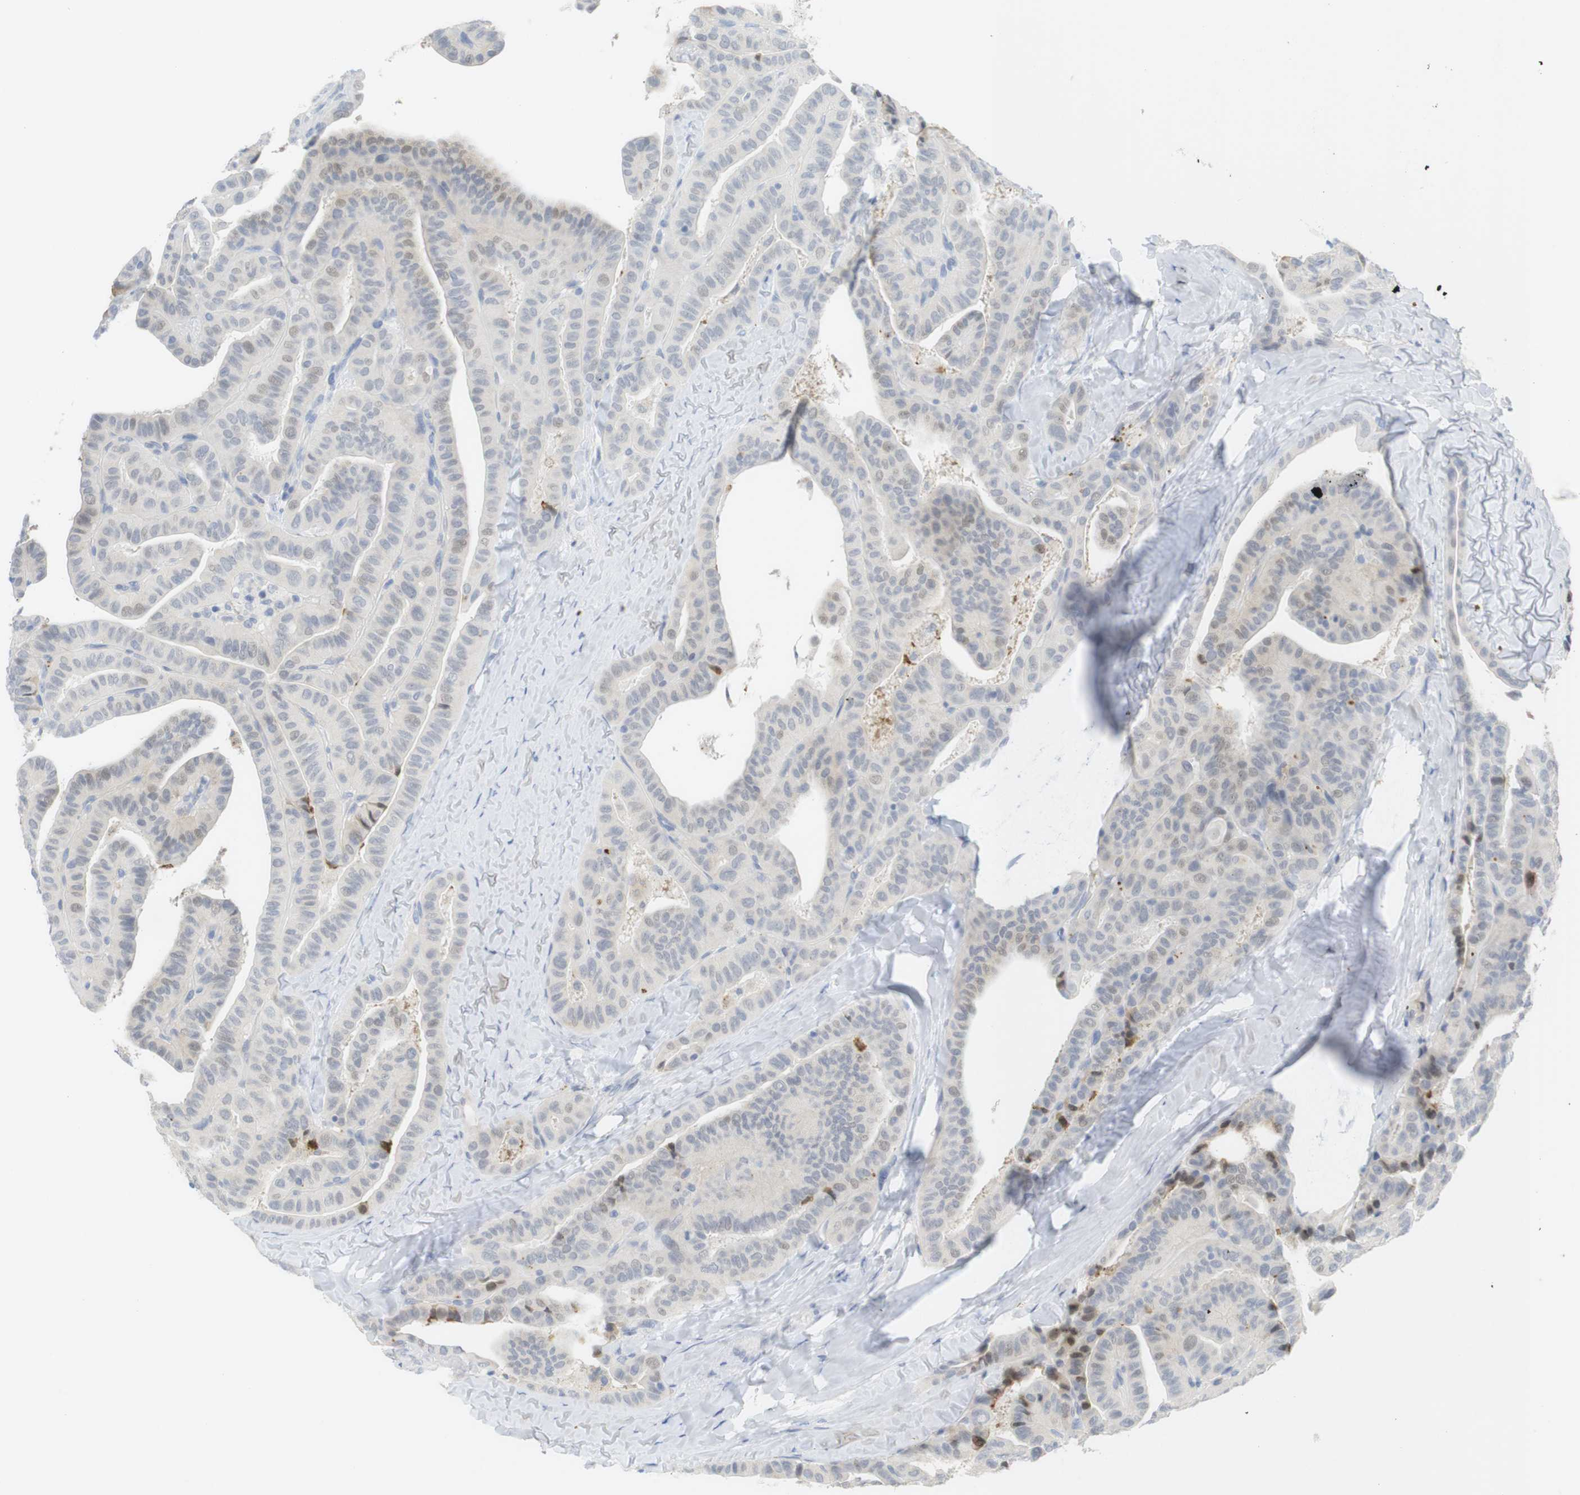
{"staining": {"intensity": "weak", "quantity": "<25%", "location": "cytoplasmic/membranous,nuclear"}, "tissue": "thyroid cancer", "cell_type": "Tumor cells", "image_type": "cancer", "snomed": [{"axis": "morphology", "description": "Papillary adenocarcinoma, NOS"}, {"axis": "topography", "description": "Thyroid gland"}], "caption": "Immunohistochemistry (IHC) photomicrograph of human thyroid papillary adenocarcinoma stained for a protein (brown), which exhibits no positivity in tumor cells.", "gene": "YIPF1", "patient": {"sex": "male", "age": 77}}